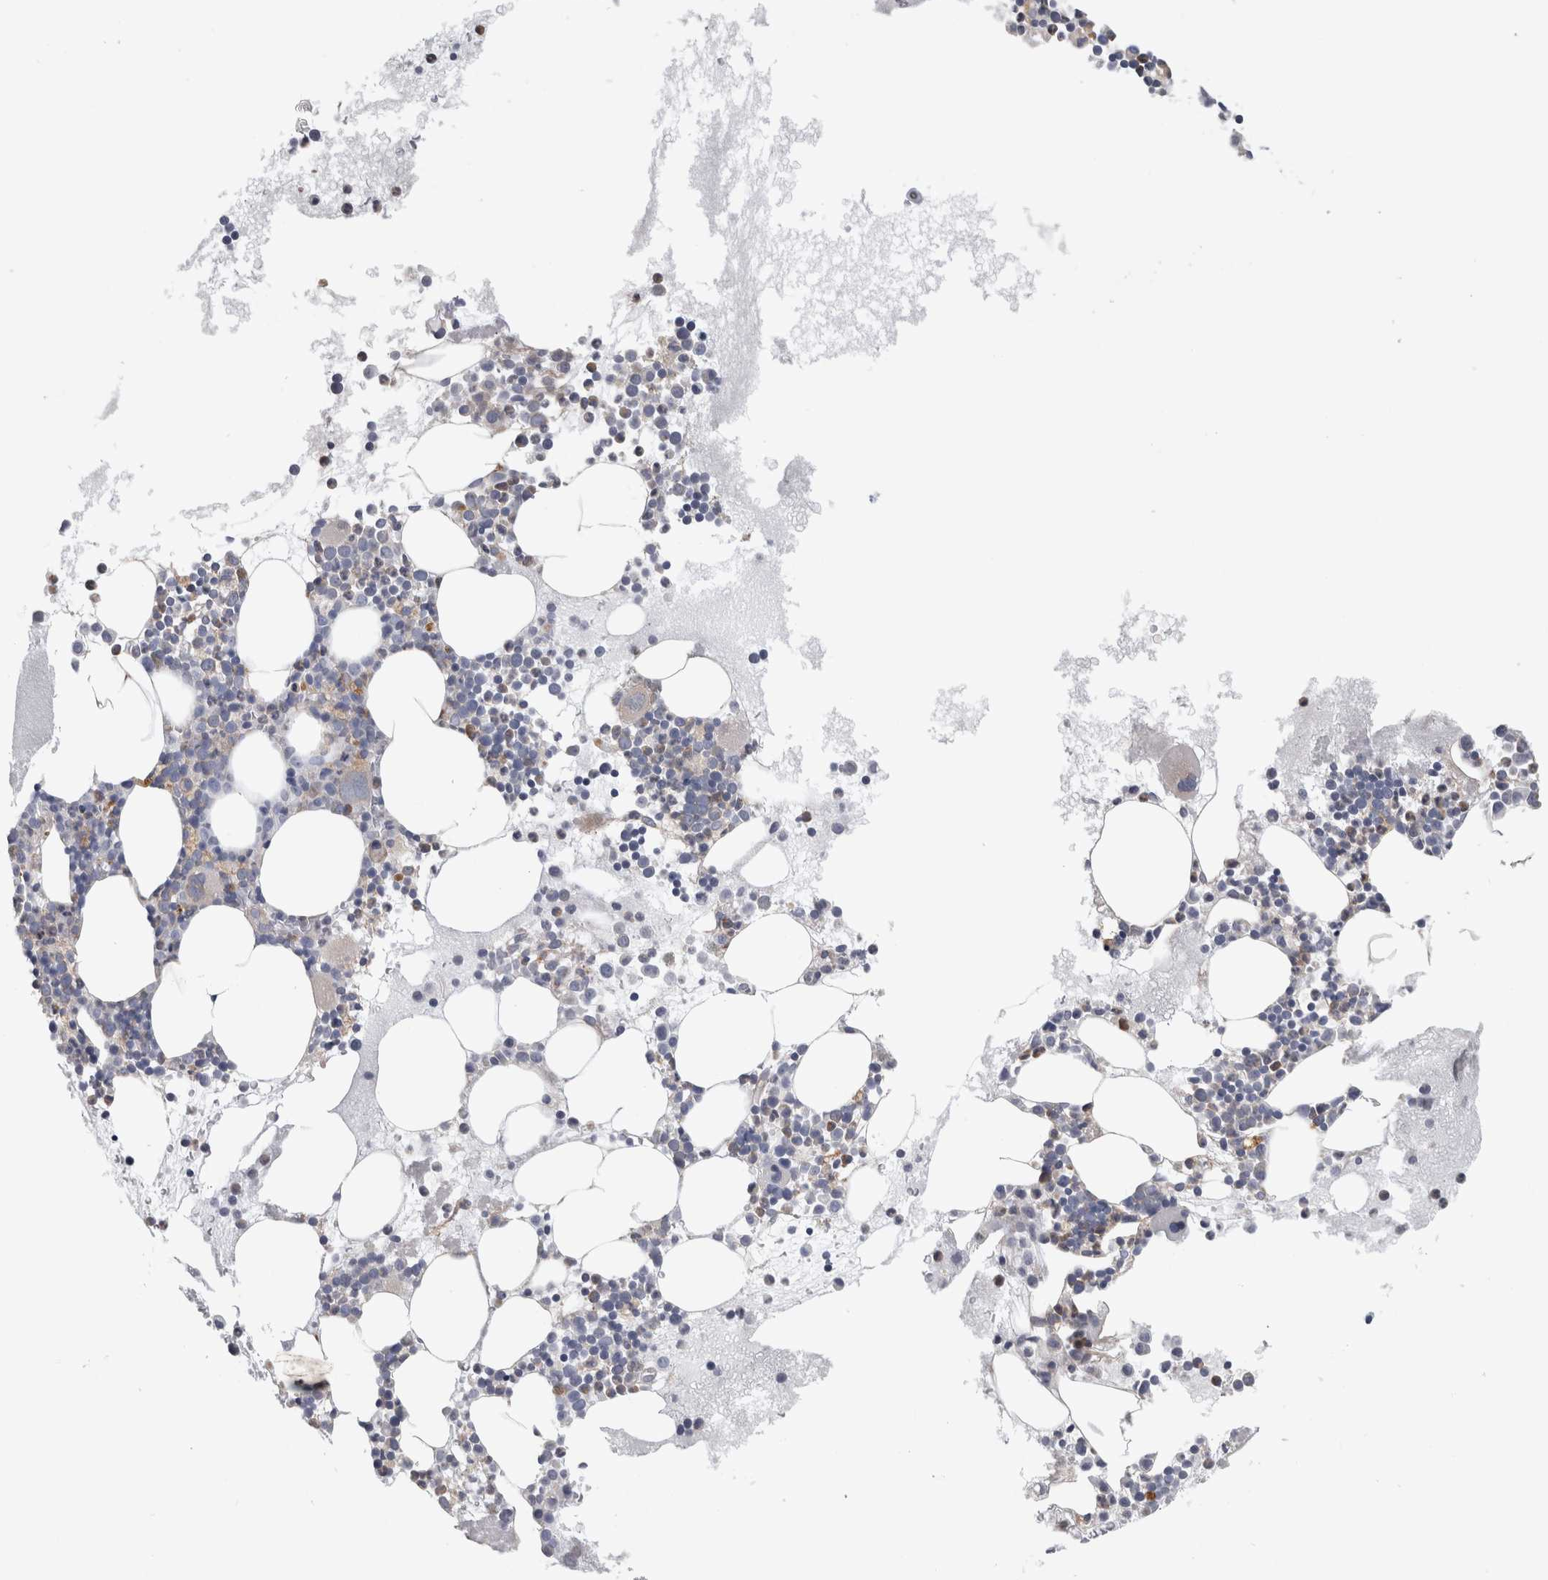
{"staining": {"intensity": "moderate", "quantity": "<25%", "location": "cytoplasmic/membranous"}, "tissue": "bone marrow", "cell_type": "Hematopoietic cells", "image_type": "normal", "snomed": [{"axis": "morphology", "description": "Normal tissue, NOS"}, {"axis": "morphology", "description": "Inflammation, NOS"}, {"axis": "topography", "description": "Bone marrow"}], "caption": "Hematopoietic cells exhibit low levels of moderate cytoplasmic/membranous positivity in about <25% of cells in unremarkable human bone marrow.", "gene": "ATXN2", "patient": {"sex": "female", "age": 45}}